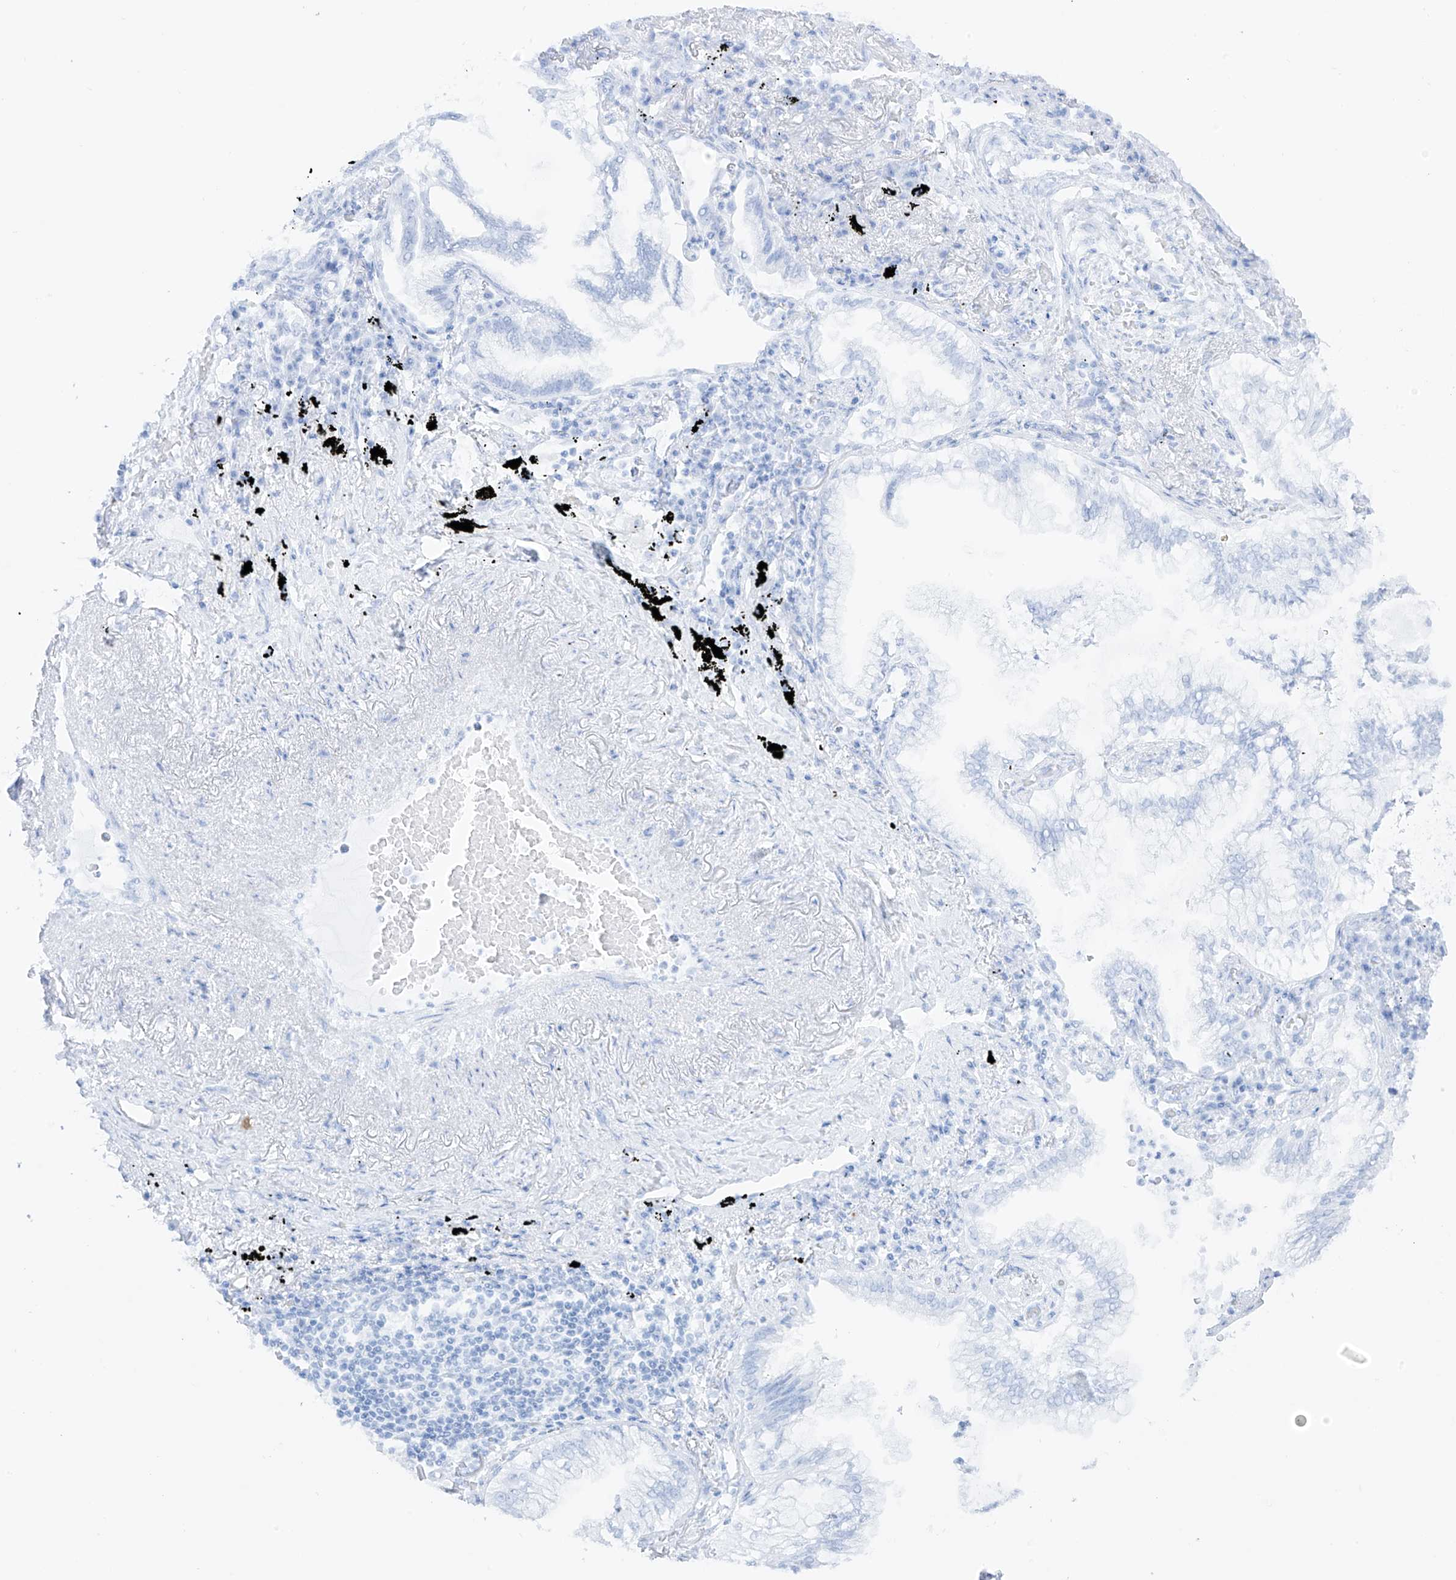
{"staining": {"intensity": "weak", "quantity": "<25%", "location": "cytoplasmic/membranous"}, "tissue": "lung cancer", "cell_type": "Tumor cells", "image_type": "cancer", "snomed": [{"axis": "morphology", "description": "Adenocarcinoma, NOS"}, {"axis": "topography", "description": "Lung"}], "caption": "The image shows no staining of tumor cells in adenocarcinoma (lung).", "gene": "XKR3", "patient": {"sex": "female", "age": 70}}